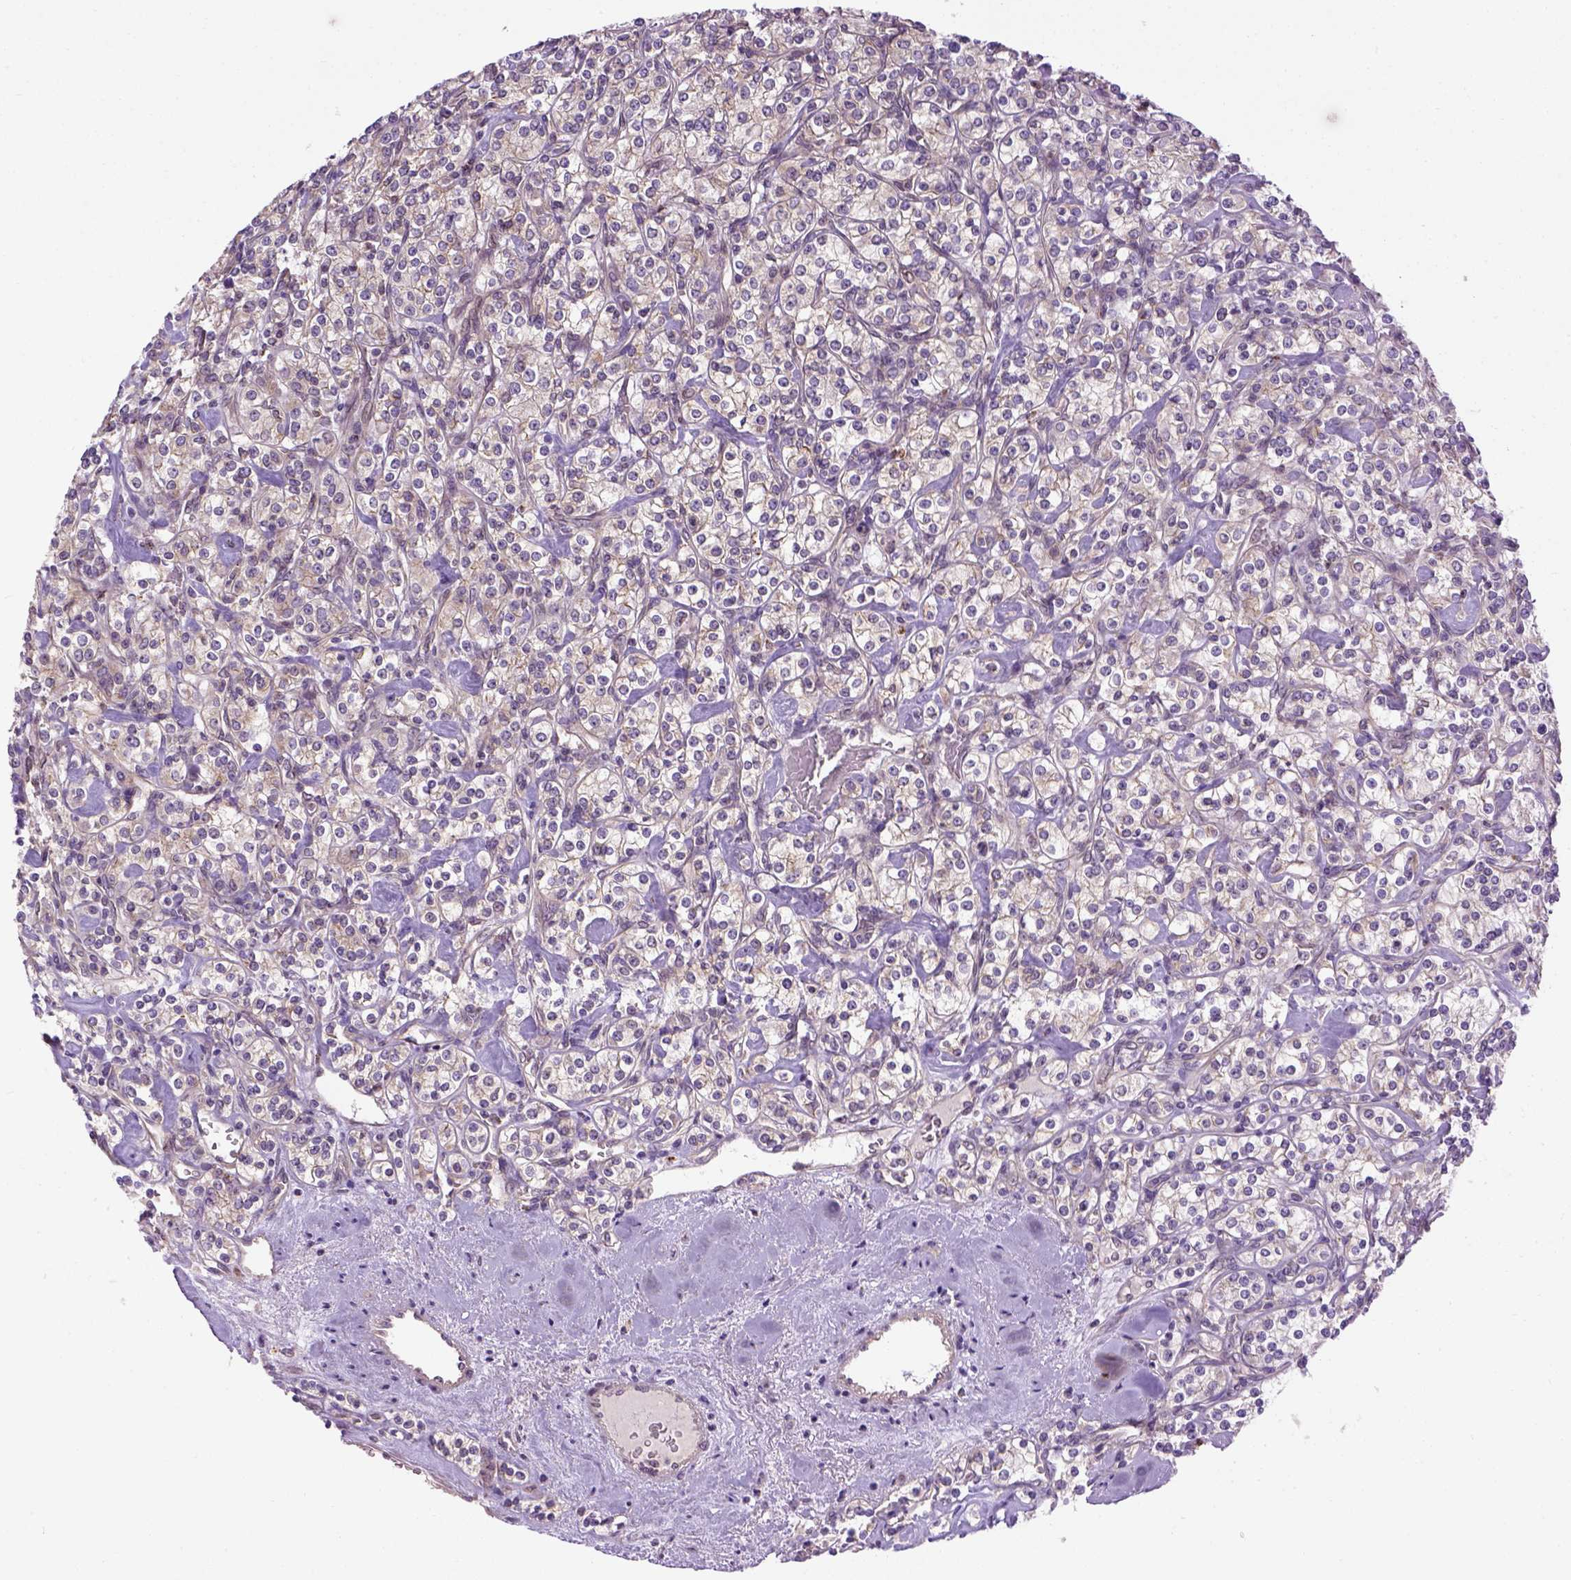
{"staining": {"intensity": "negative", "quantity": "none", "location": "none"}, "tissue": "renal cancer", "cell_type": "Tumor cells", "image_type": "cancer", "snomed": [{"axis": "morphology", "description": "Adenocarcinoma, NOS"}, {"axis": "topography", "description": "Kidney"}], "caption": "A high-resolution histopathology image shows immunohistochemistry staining of renal cancer, which displays no significant positivity in tumor cells.", "gene": "KAZN", "patient": {"sex": "male", "age": 77}}